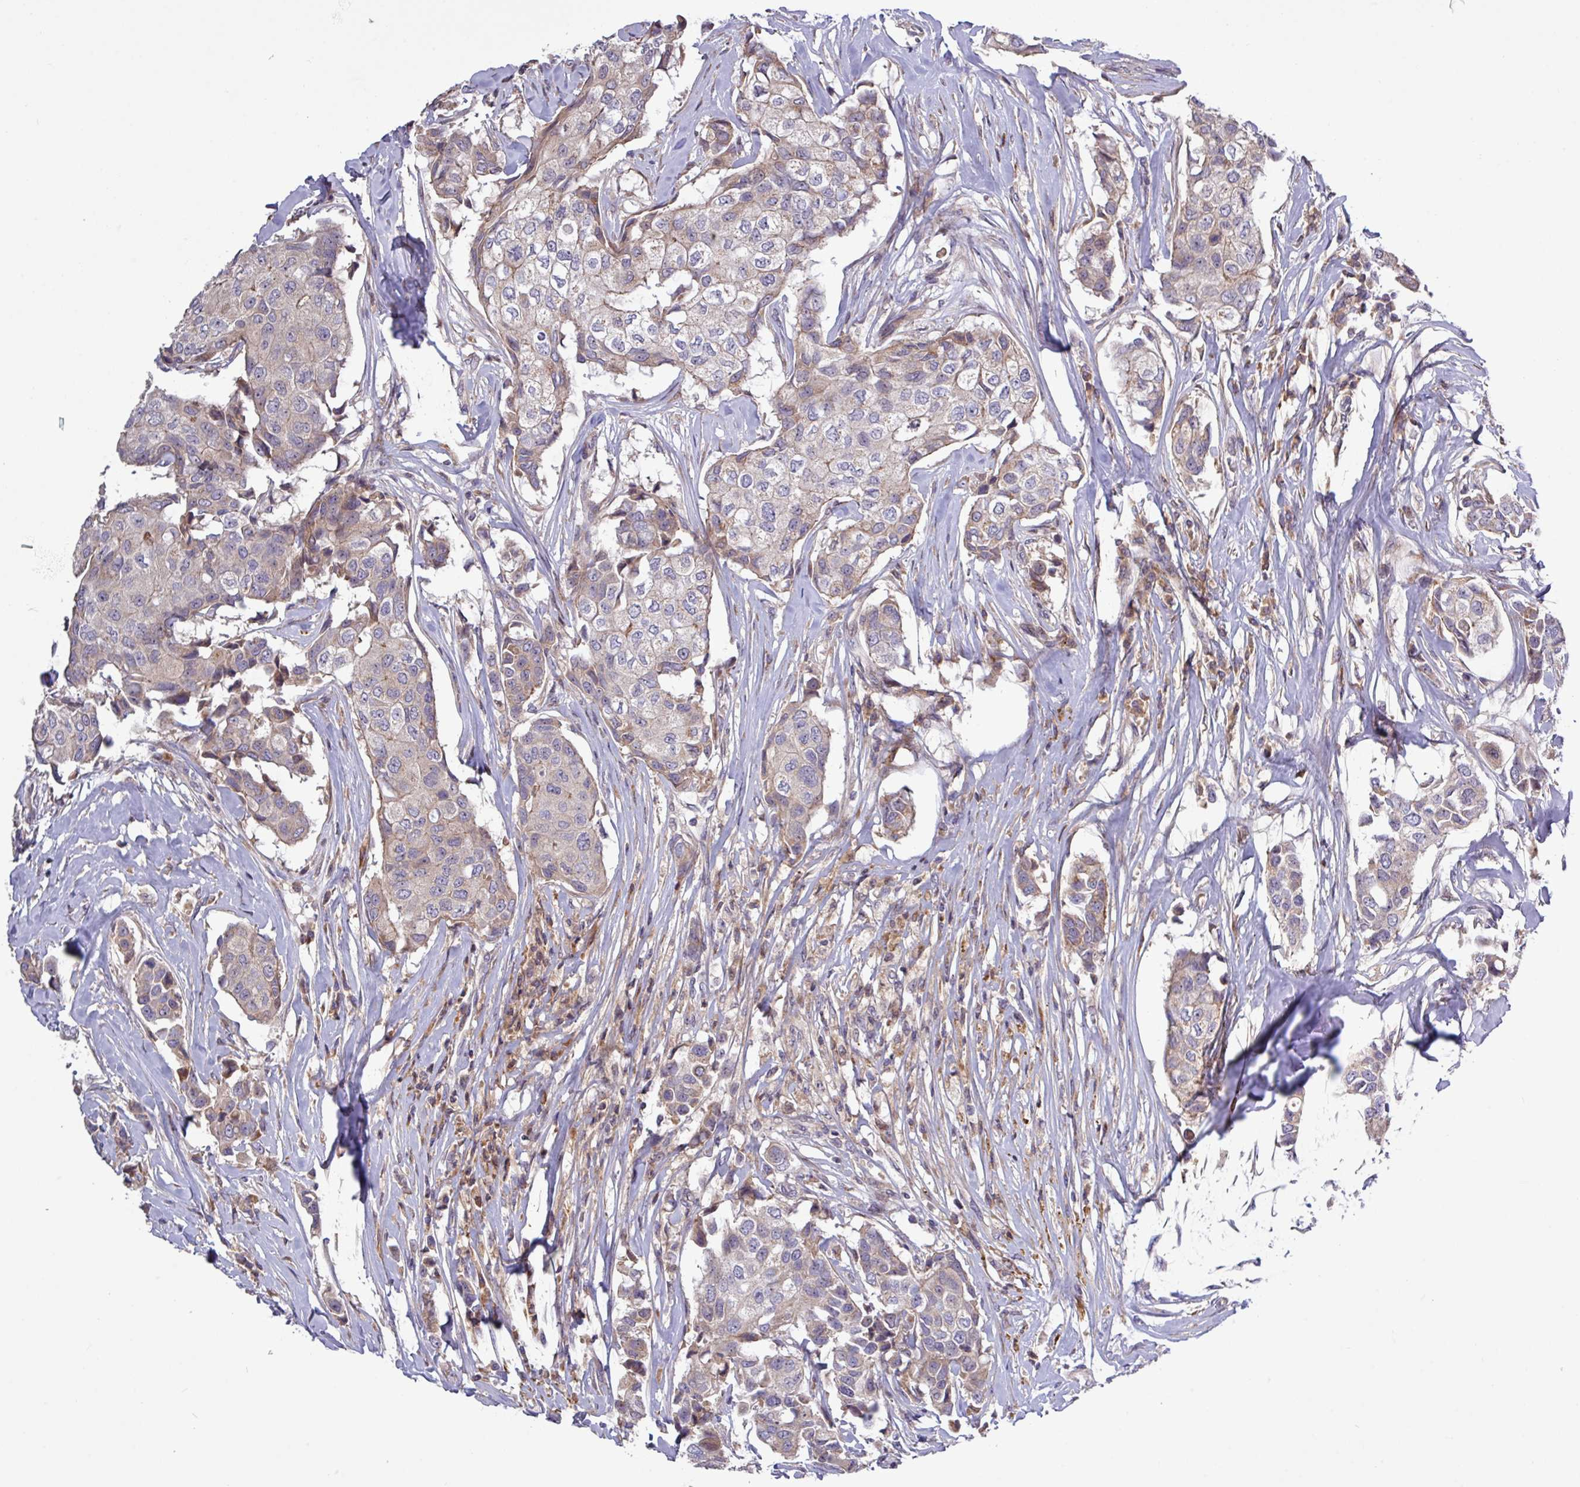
{"staining": {"intensity": "weak", "quantity": "<25%", "location": "cytoplasmic/membranous"}, "tissue": "breast cancer", "cell_type": "Tumor cells", "image_type": "cancer", "snomed": [{"axis": "morphology", "description": "Duct carcinoma"}, {"axis": "topography", "description": "Breast"}], "caption": "This is a photomicrograph of immunohistochemistry (IHC) staining of invasive ductal carcinoma (breast), which shows no staining in tumor cells.", "gene": "TNFSF12", "patient": {"sex": "female", "age": 80}}